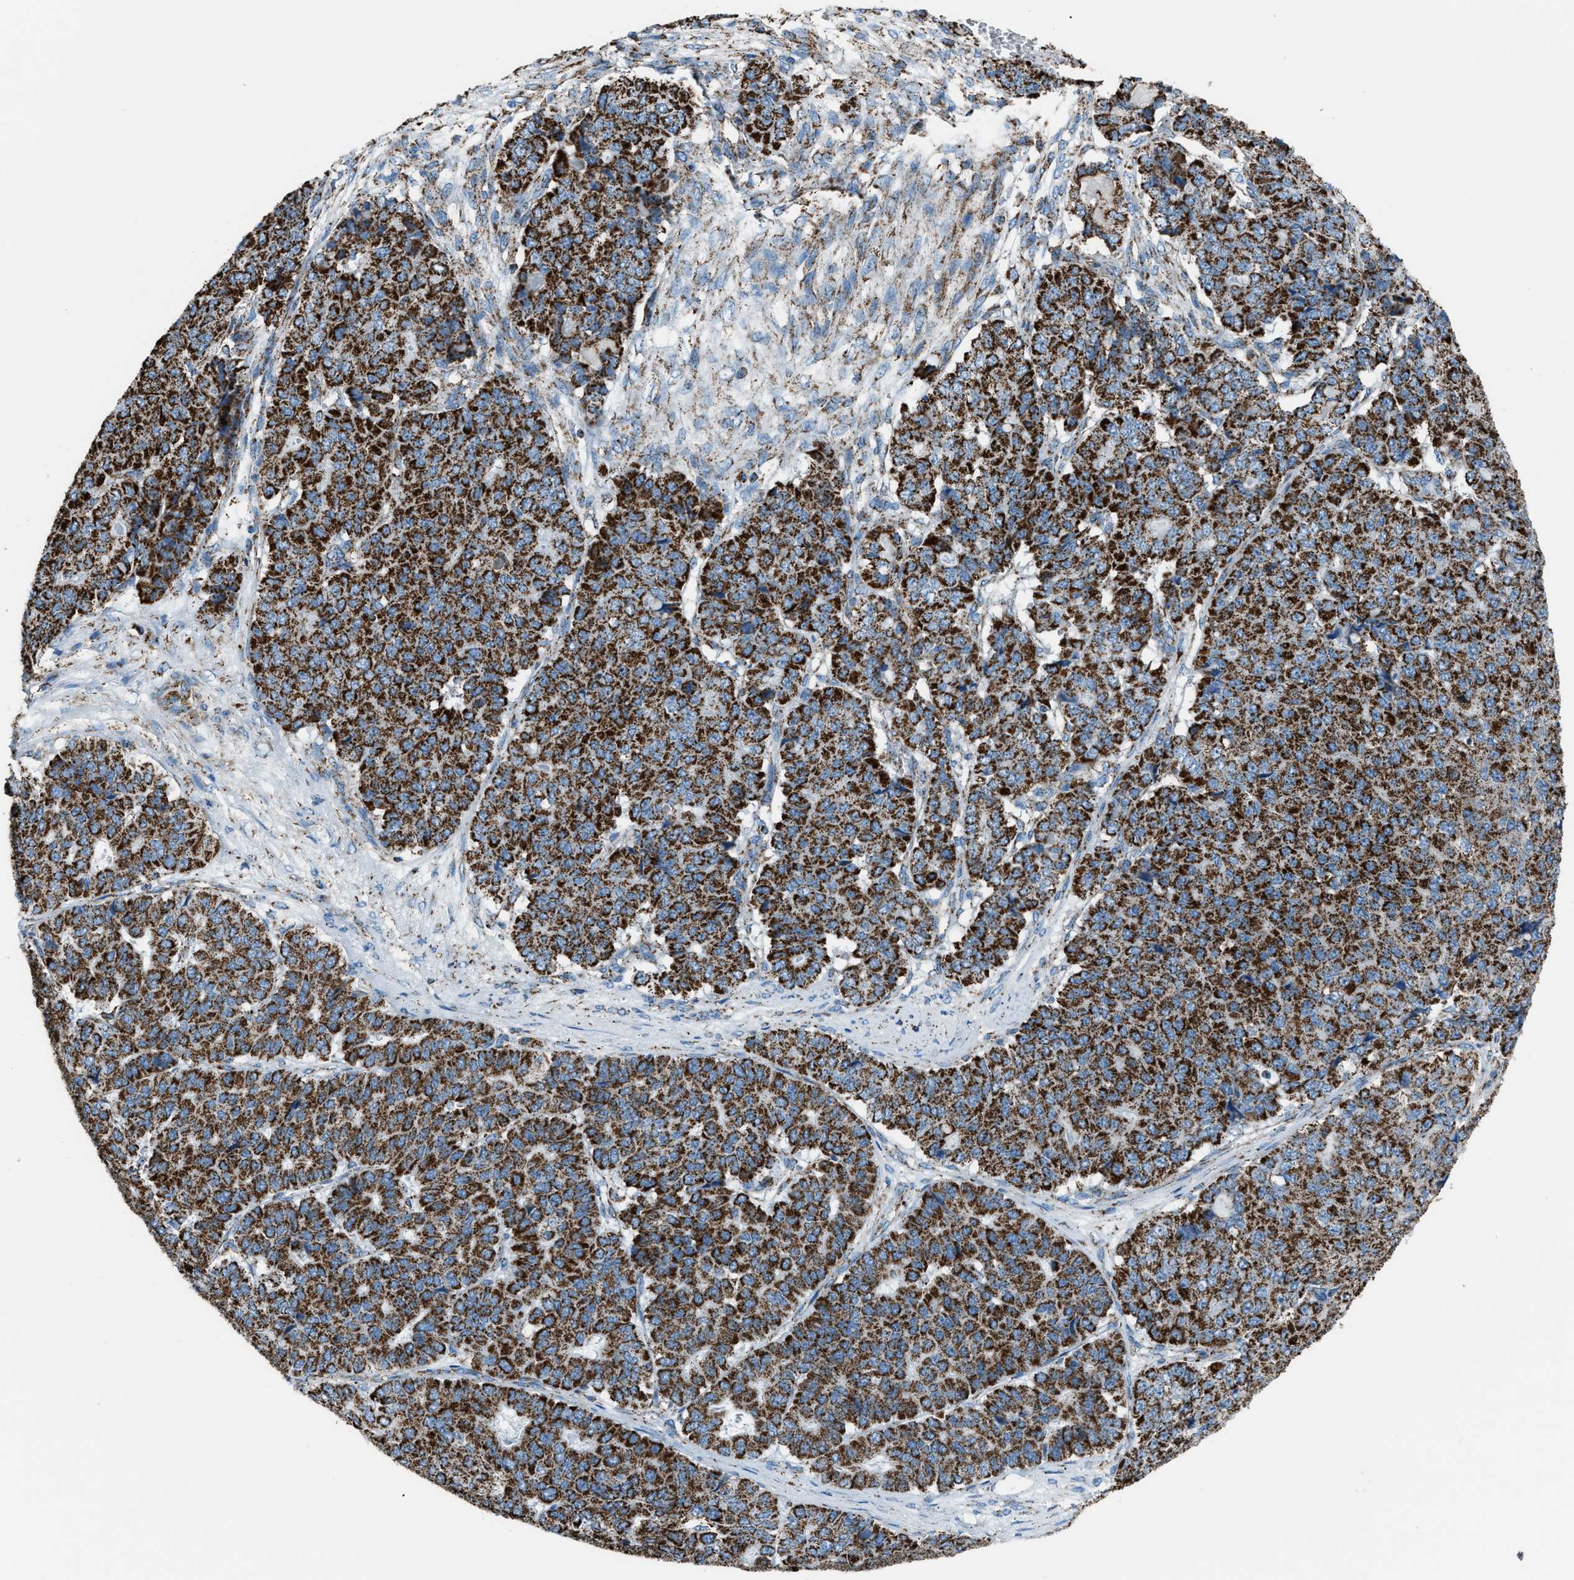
{"staining": {"intensity": "strong", "quantity": ">75%", "location": "cytoplasmic/membranous"}, "tissue": "pancreatic cancer", "cell_type": "Tumor cells", "image_type": "cancer", "snomed": [{"axis": "morphology", "description": "Adenocarcinoma, NOS"}, {"axis": "topography", "description": "Pancreas"}], "caption": "Protein expression analysis of adenocarcinoma (pancreatic) demonstrates strong cytoplasmic/membranous expression in approximately >75% of tumor cells.", "gene": "MDH2", "patient": {"sex": "male", "age": 50}}